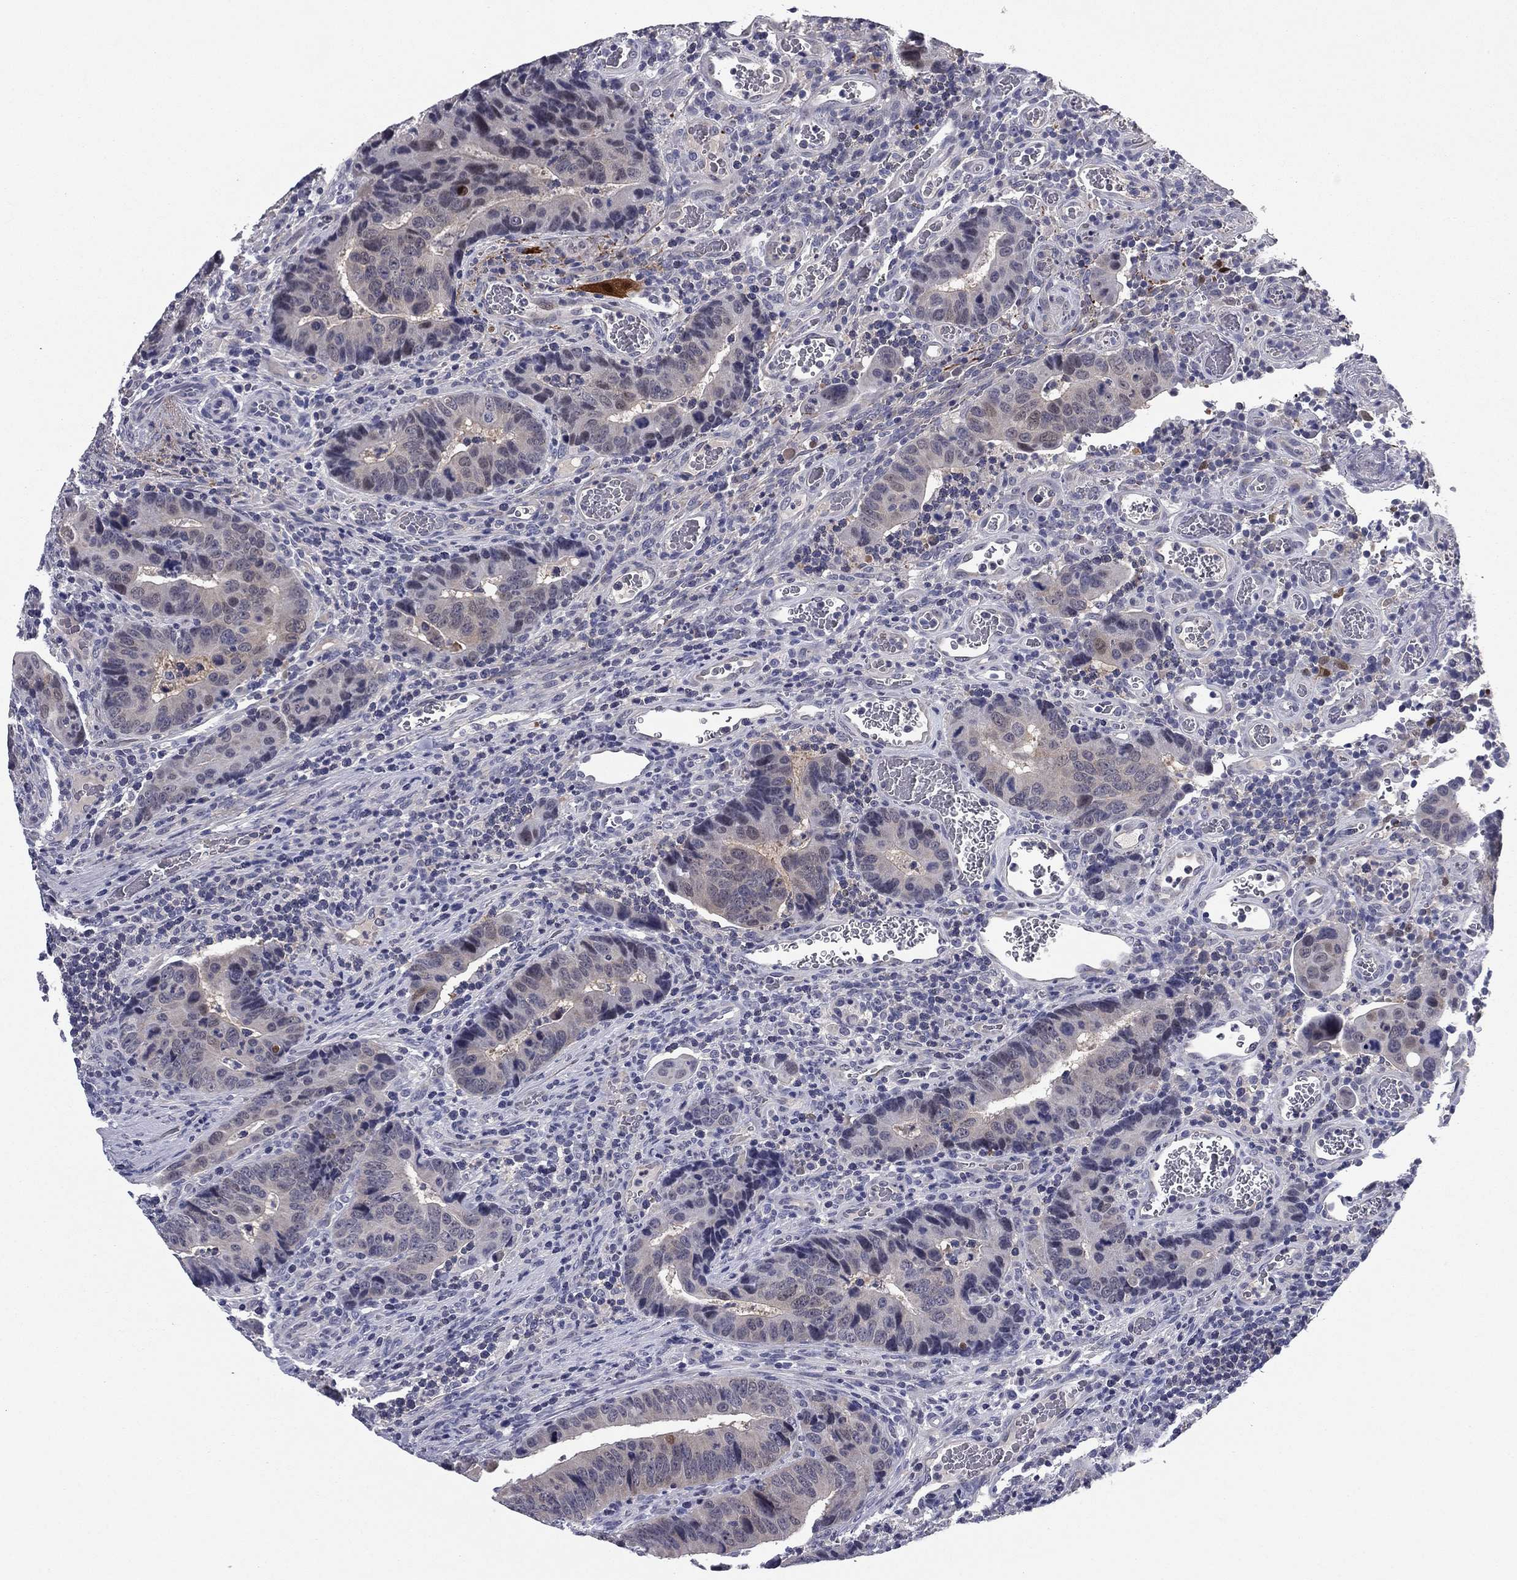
{"staining": {"intensity": "negative", "quantity": "none", "location": "none"}, "tissue": "colorectal cancer", "cell_type": "Tumor cells", "image_type": "cancer", "snomed": [{"axis": "morphology", "description": "Adenocarcinoma, NOS"}, {"axis": "topography", "description": "Colon"}], "caption": "Immunohistochemistry (IHC) photomicrograph of neoplastic tissue: colorectal adenocarcinoma stained with DAB (3,3'-diaminobenzidine) demonstrates no significant protein expression in tumor cells.", "gene": "REXO5", "patient": {"sex": "female", "age": 56}}